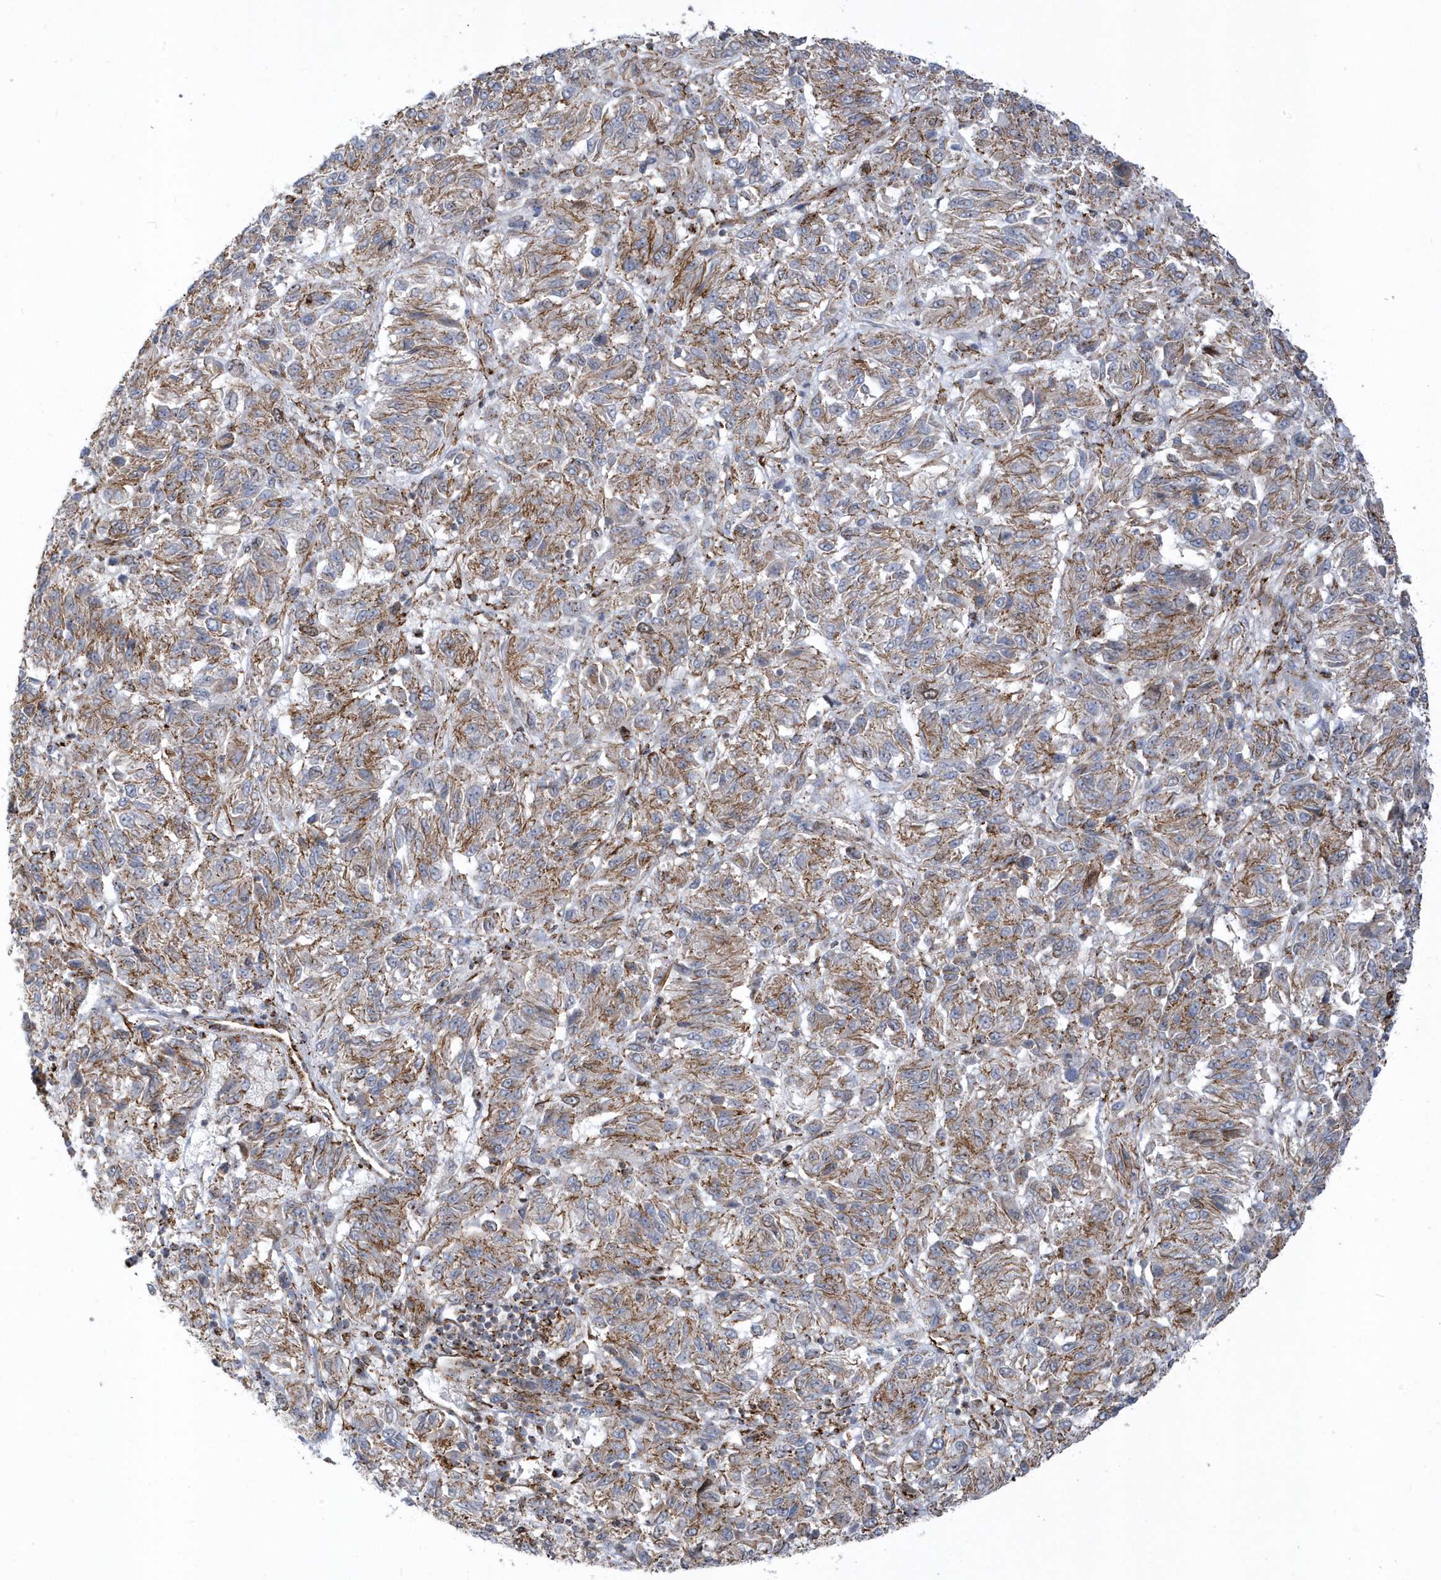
{"staining": {"intensity": "moderate", "quantity": "25%-75%", "location": "cytoplasmic/membranous"}, "tissue": "melanoma", "cell_type": "Tumor cells", "image_type": "cancer", "snomed": [{"axis": "morphology", "description": "Malignant melanoma, Metastatic site"}, {"axis": "topography", "description": "Lung"}], "caption": "Immunohistochemistry micrograph of human malignant melanoma (metastatic site) stained for a protein (brown), which displays medium levels of moderate cytoplasmic/membranous expression in approximately 25%-75% of tumor cells.", "gene": "HRH4", "patient": {"sex": "male", "age": 64}}